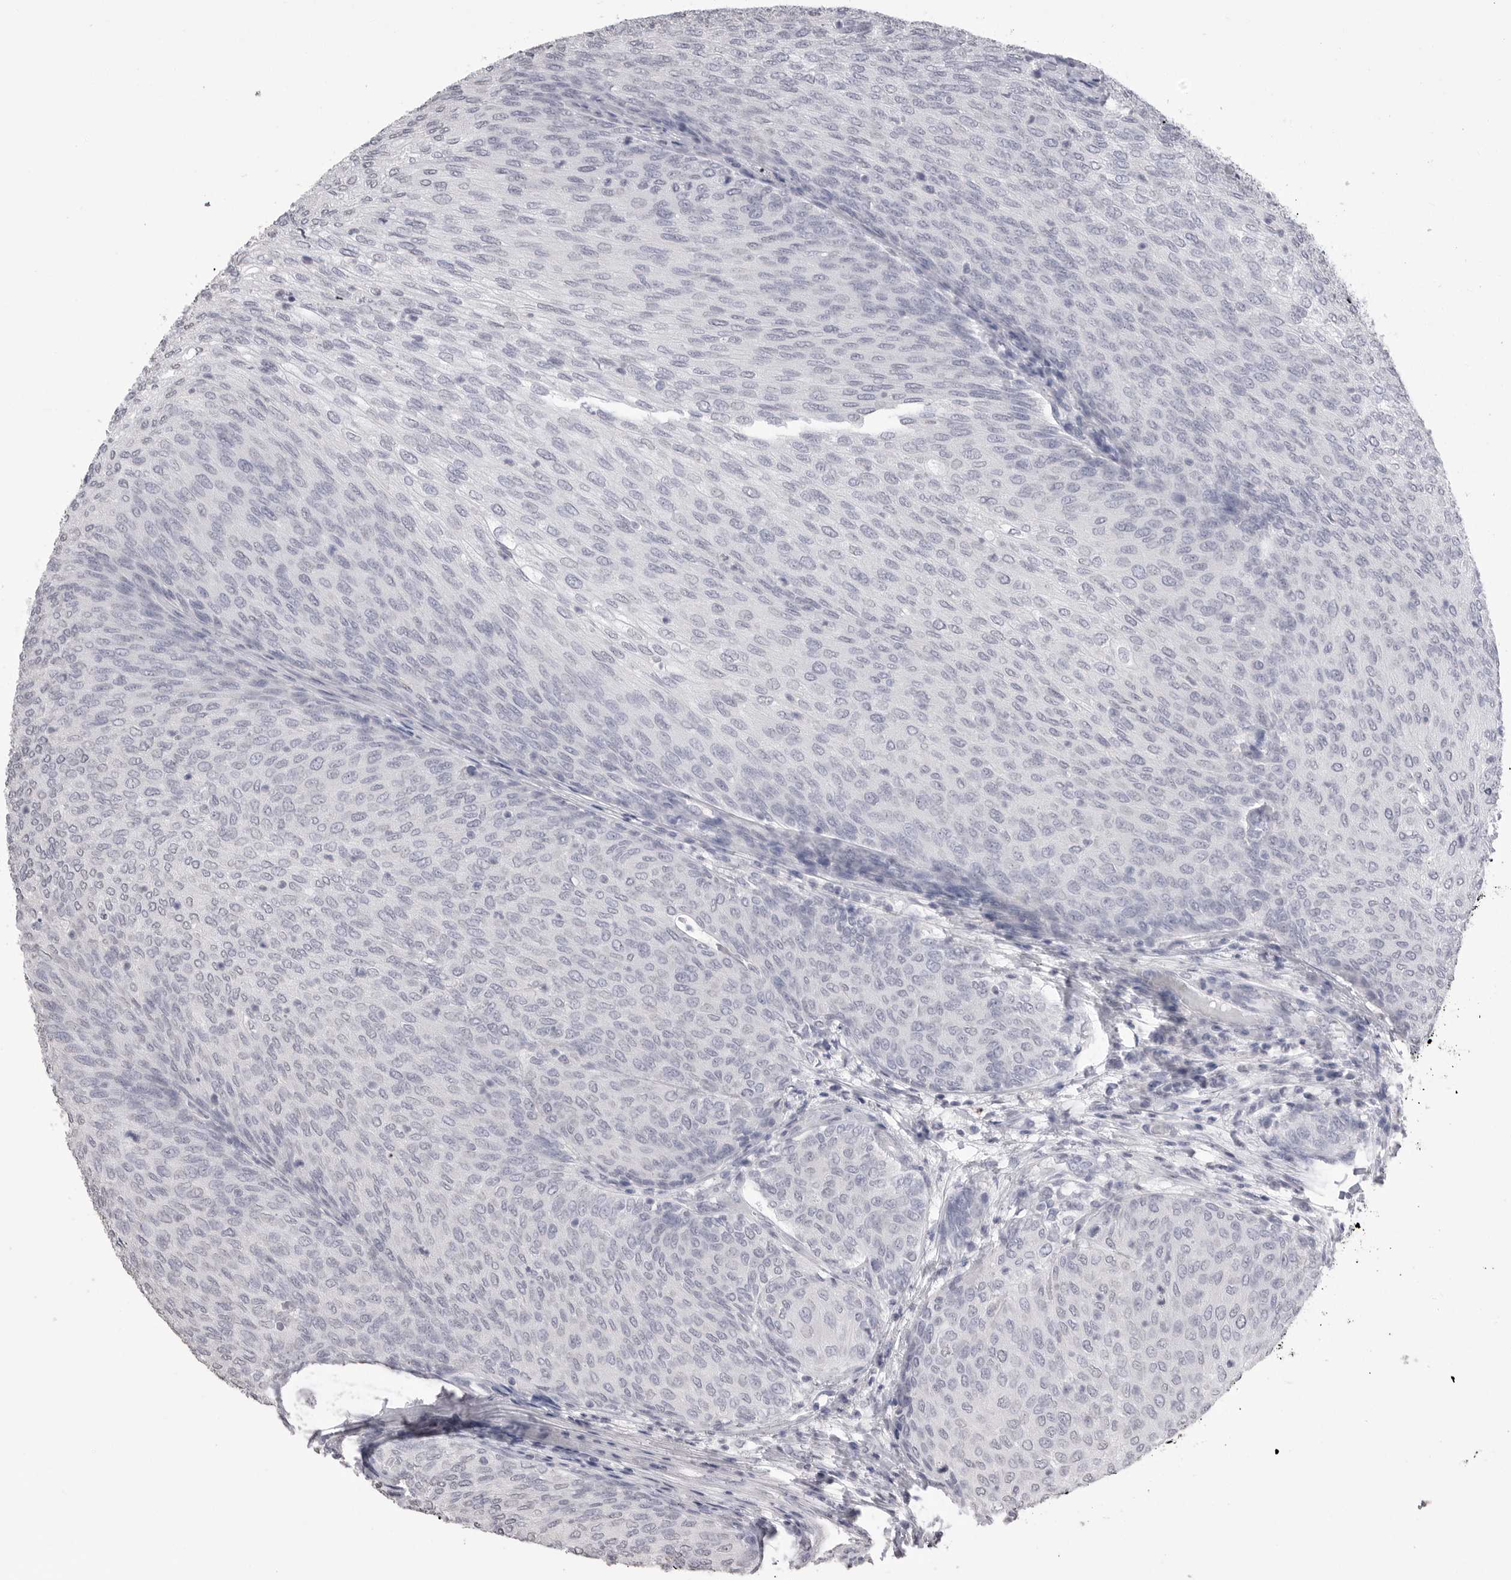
{"staining": {"intensity": "negative", "quantity": "none", "location": "none"}, "tissue": "urothelial cancer", "cell_type": "Tumor cells", "image_type": "cancer", "snomed": [{"axis": "morphology", "description": "Urothelial carcinoma, Low grade"}, {"axis": "topography", "description": "Urinary bladder"}], "caption": "Immunohistochemistry (IHC) of low-grade urothelial carcinoma demonstrates no expression in tumor cells. The staining is performed using DAB brown chromogen with nuclei counter-stained in using hematoxylin.", "gene": "ICAM5", "patient": {"sex": "female", "age": 79}}